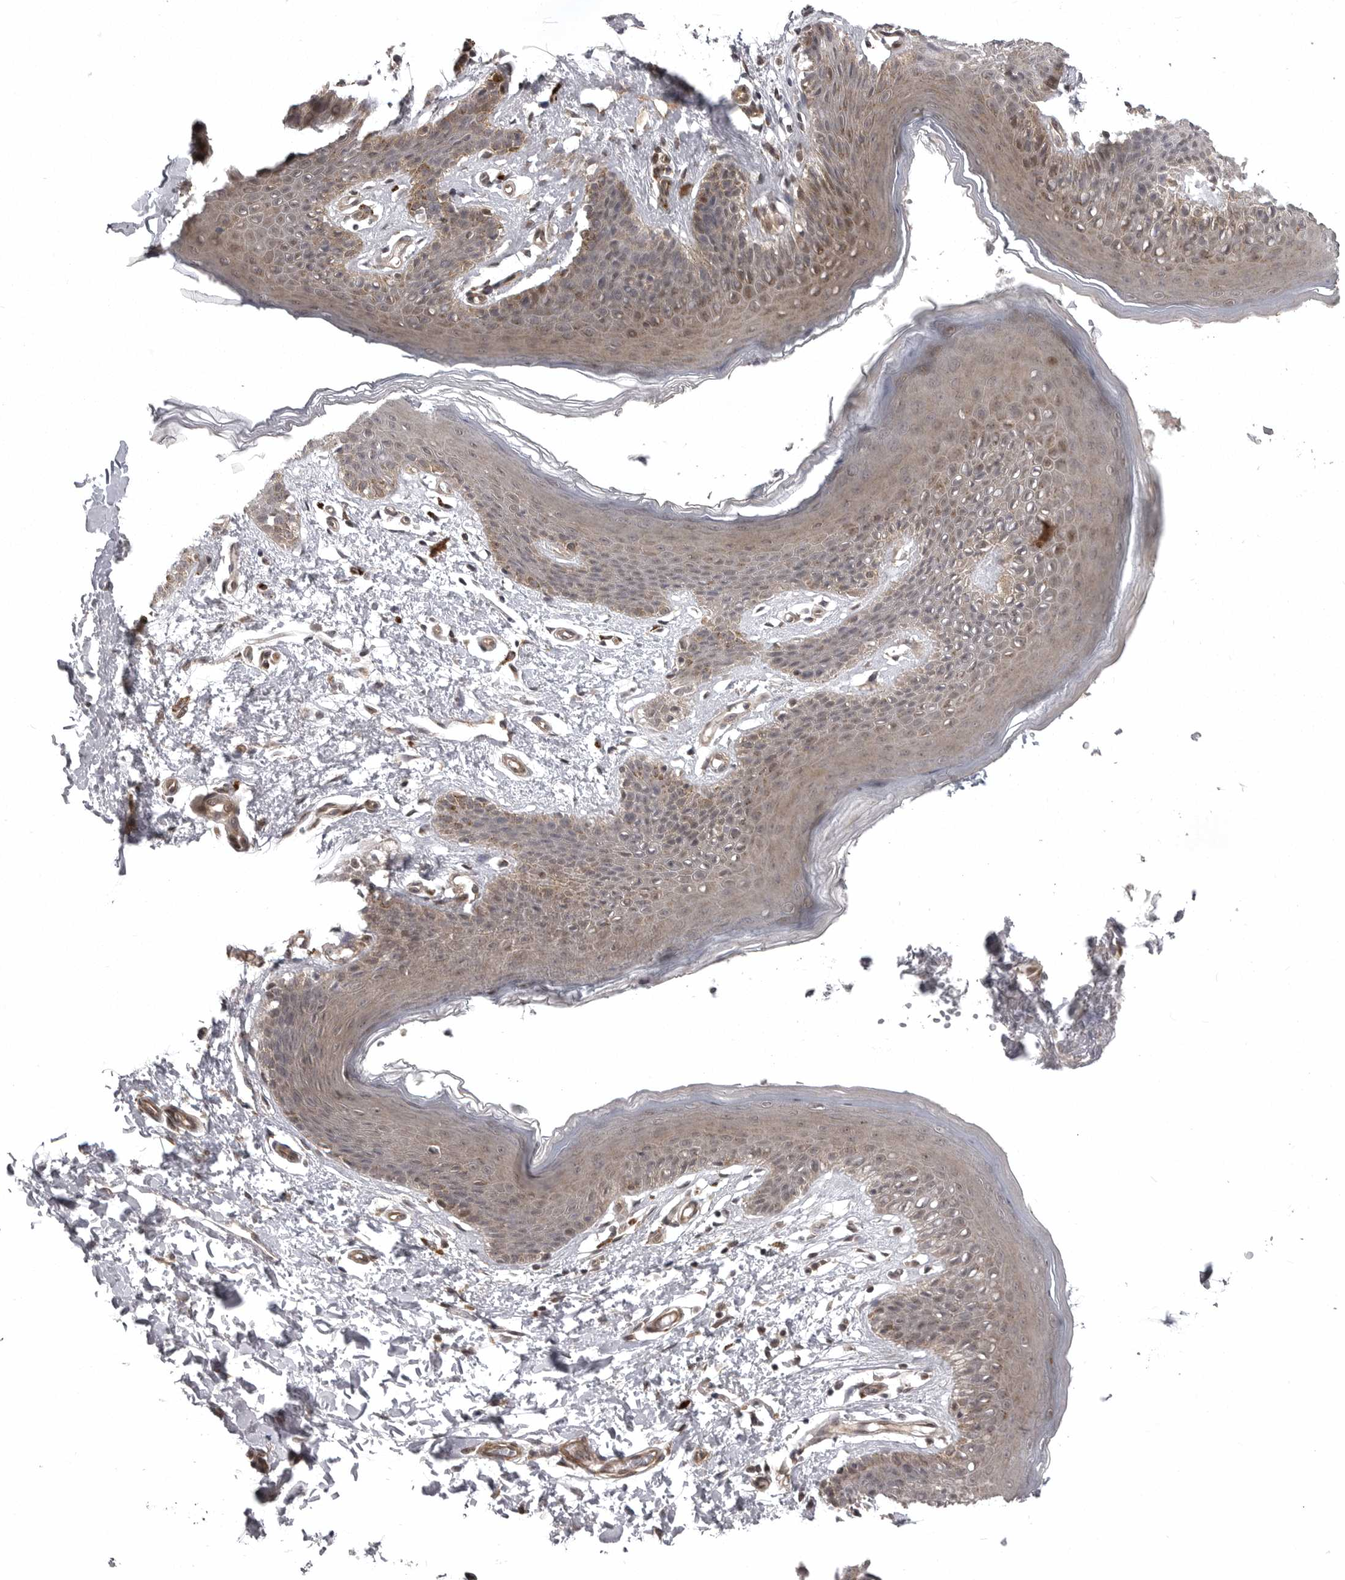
{"staining": {"intensity": "moderate", "quantity": ">75%", "location": "cytoplasmic/membranous"}, "tissue": "skin", "cell_type": "Epidermal cells", "image_type": "normal", "snomed": [{"axis": "morphology", "description": "Normal tissue, NOS"}, {"axis": "topography", "description": "Vulva"}], "caption": "DAB immunohistochemical staining of benign human skin reveals moderate cytoplasmic/membranous protein staining in about >75% of epidermal cells. (IHC, brightfield microscopy, high magnification).", "gene": "SNX16", "patient": {"sex": "female", "age": 66}}